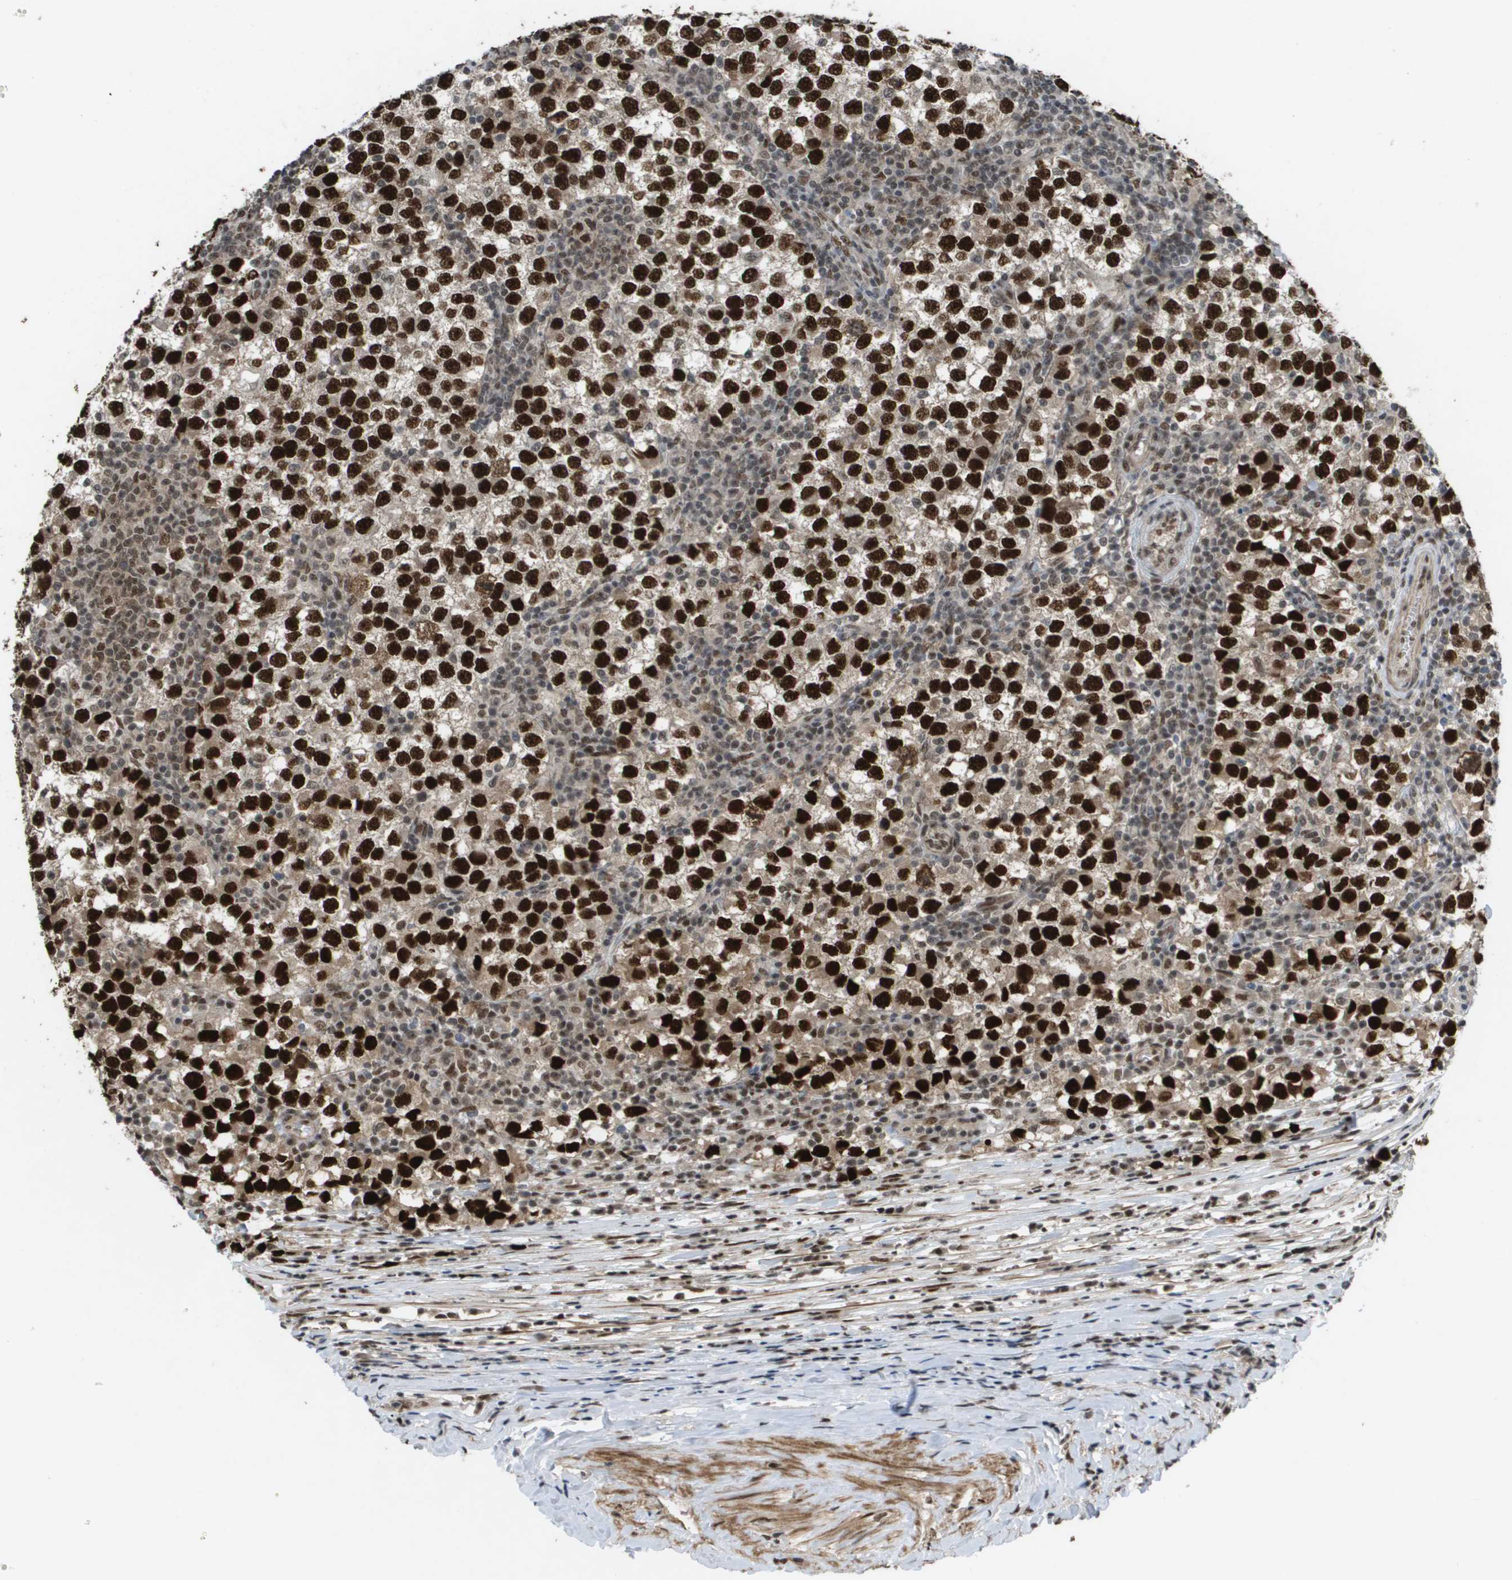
{"staining": {"intensity": "strong", "quantity": ">75%", "location": "nuclear"}, "tissue": "testis cancer", "cell_type": "Tumor cells", "image_type": "cancer", "snomed": [{"axis": "morphology", "description": "Seminoma, NOS"}, {"axis": "topography", "description": "Testis"}], "caption": "Immunohistochemical staining of testis cancer (seminoma) exhibits high levels of strong nuclear expression in approximately >75% of tumor cells.", "gene": "CDT1", "patient": {"sex": "male", "age": 65}}